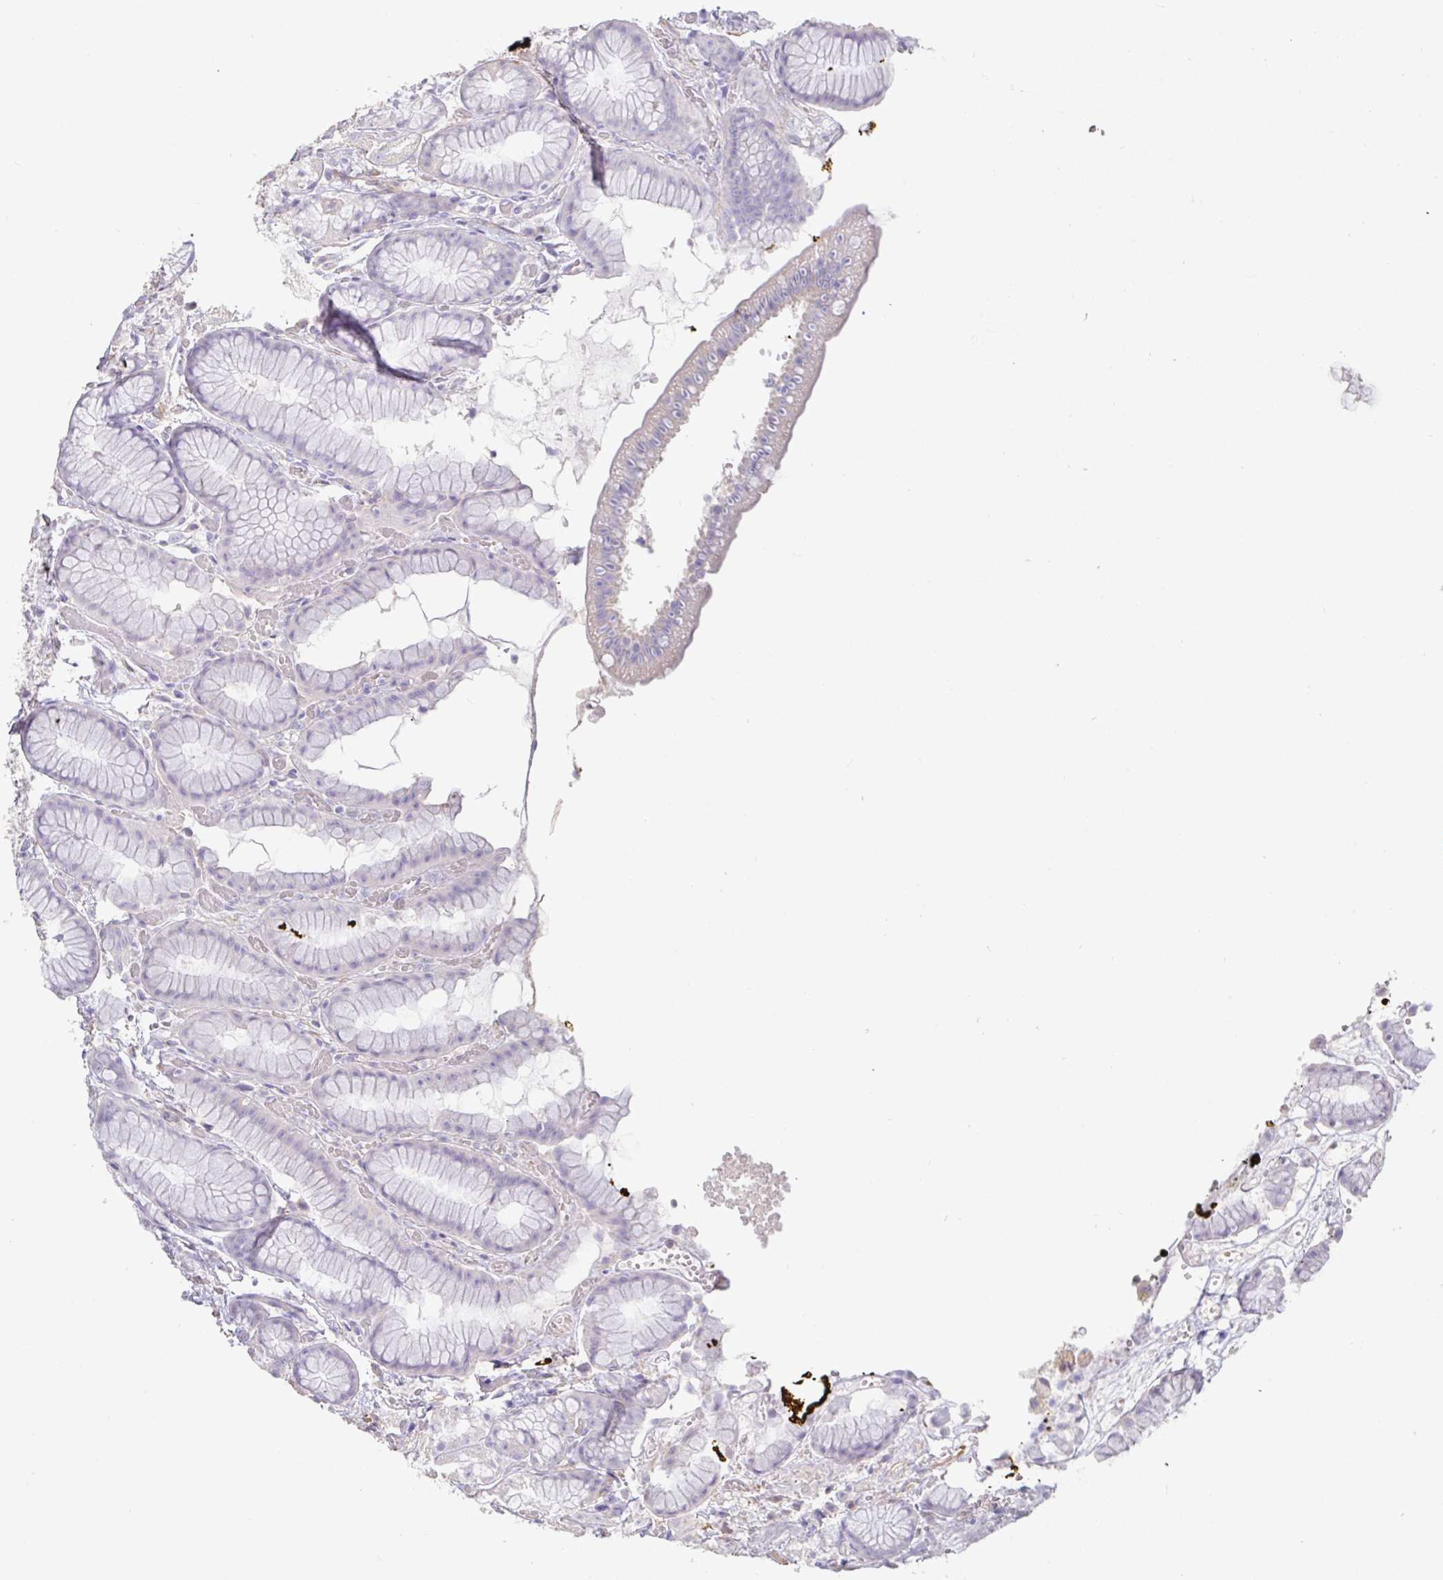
{"staining": {"intensity": "negative", "quantity": "none", "location": "none"}, "tissue": "stomach", "cell_type": "Glandular cells", "image_type": "normal", "snomed": [{"axis": "morphology", "description": "Normal tissue, NOS"}, {"axis": "topography", "description": "Smooth muscle"}, {"axis": "topography", "description": "Stomach"}], "caption": "The photomicrograph displays no staining of glandular cells in benign stomach. The staining is performed using DAB (3,3'-diaminobenzidine) brown chromogen with nuclei counter-stained in using hematoxylin.", "gene": "PYGM", "patient": {"sex": "male", "age": 70}}